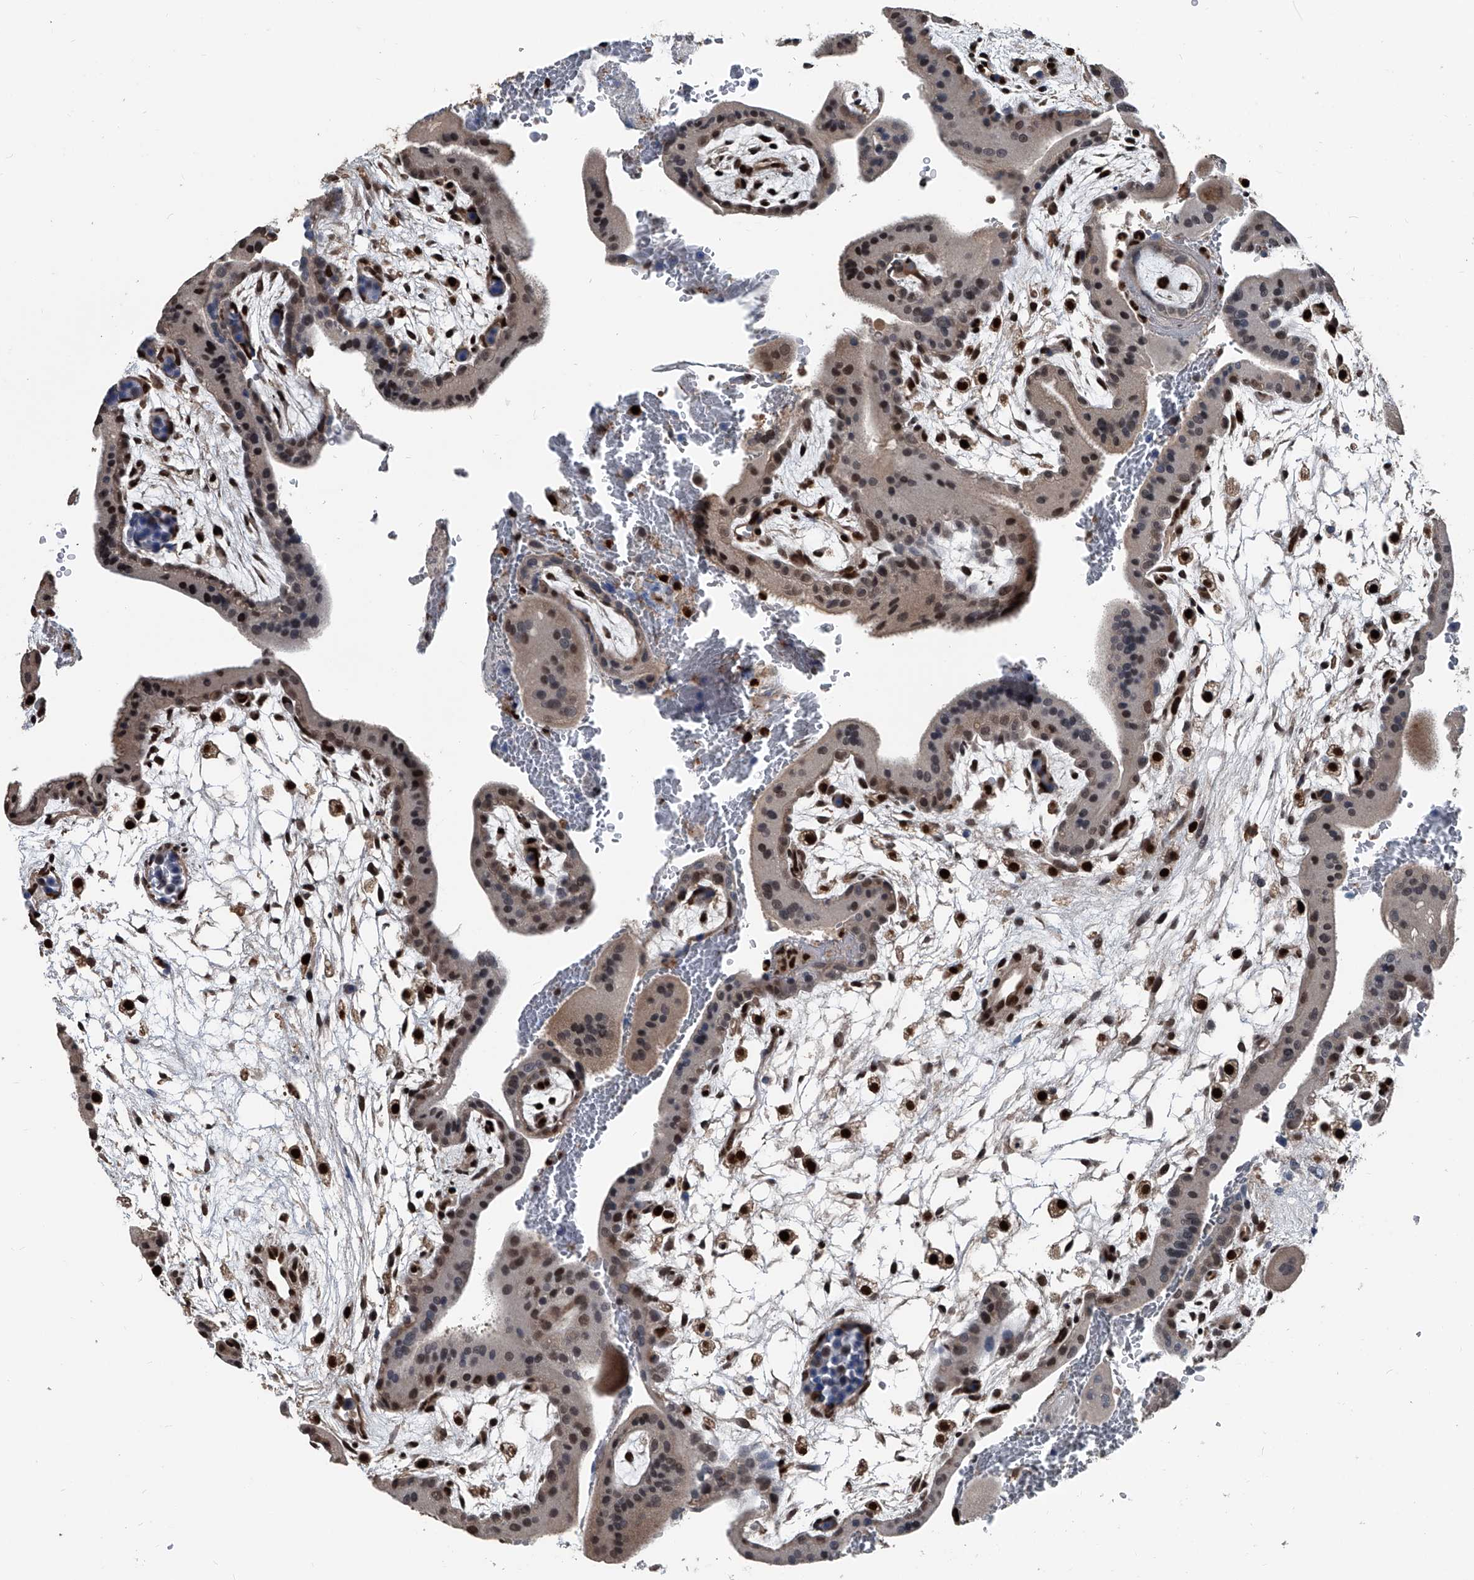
{"staining": {"intensity": "moderate", "quantity": "25%-75%", "location": "nuclear"}, "tissue": "placenta", "cell_type": "Trophoblastic cells", "image_type": "normal", "snomed": [{"axis": "morphology", "description": "Normal tissue, NOS"}, {"axis": "topography", "description": "Placenta"}], "caption": "Protein staining by immunohistochemistry (IHC) demonstrates moderate nuclear positivity in approximately 25%-75% of trophoblastic cells in benign placenta.", "gene": "FKBP5", "patient": {"sex": "female", "age": 35}}